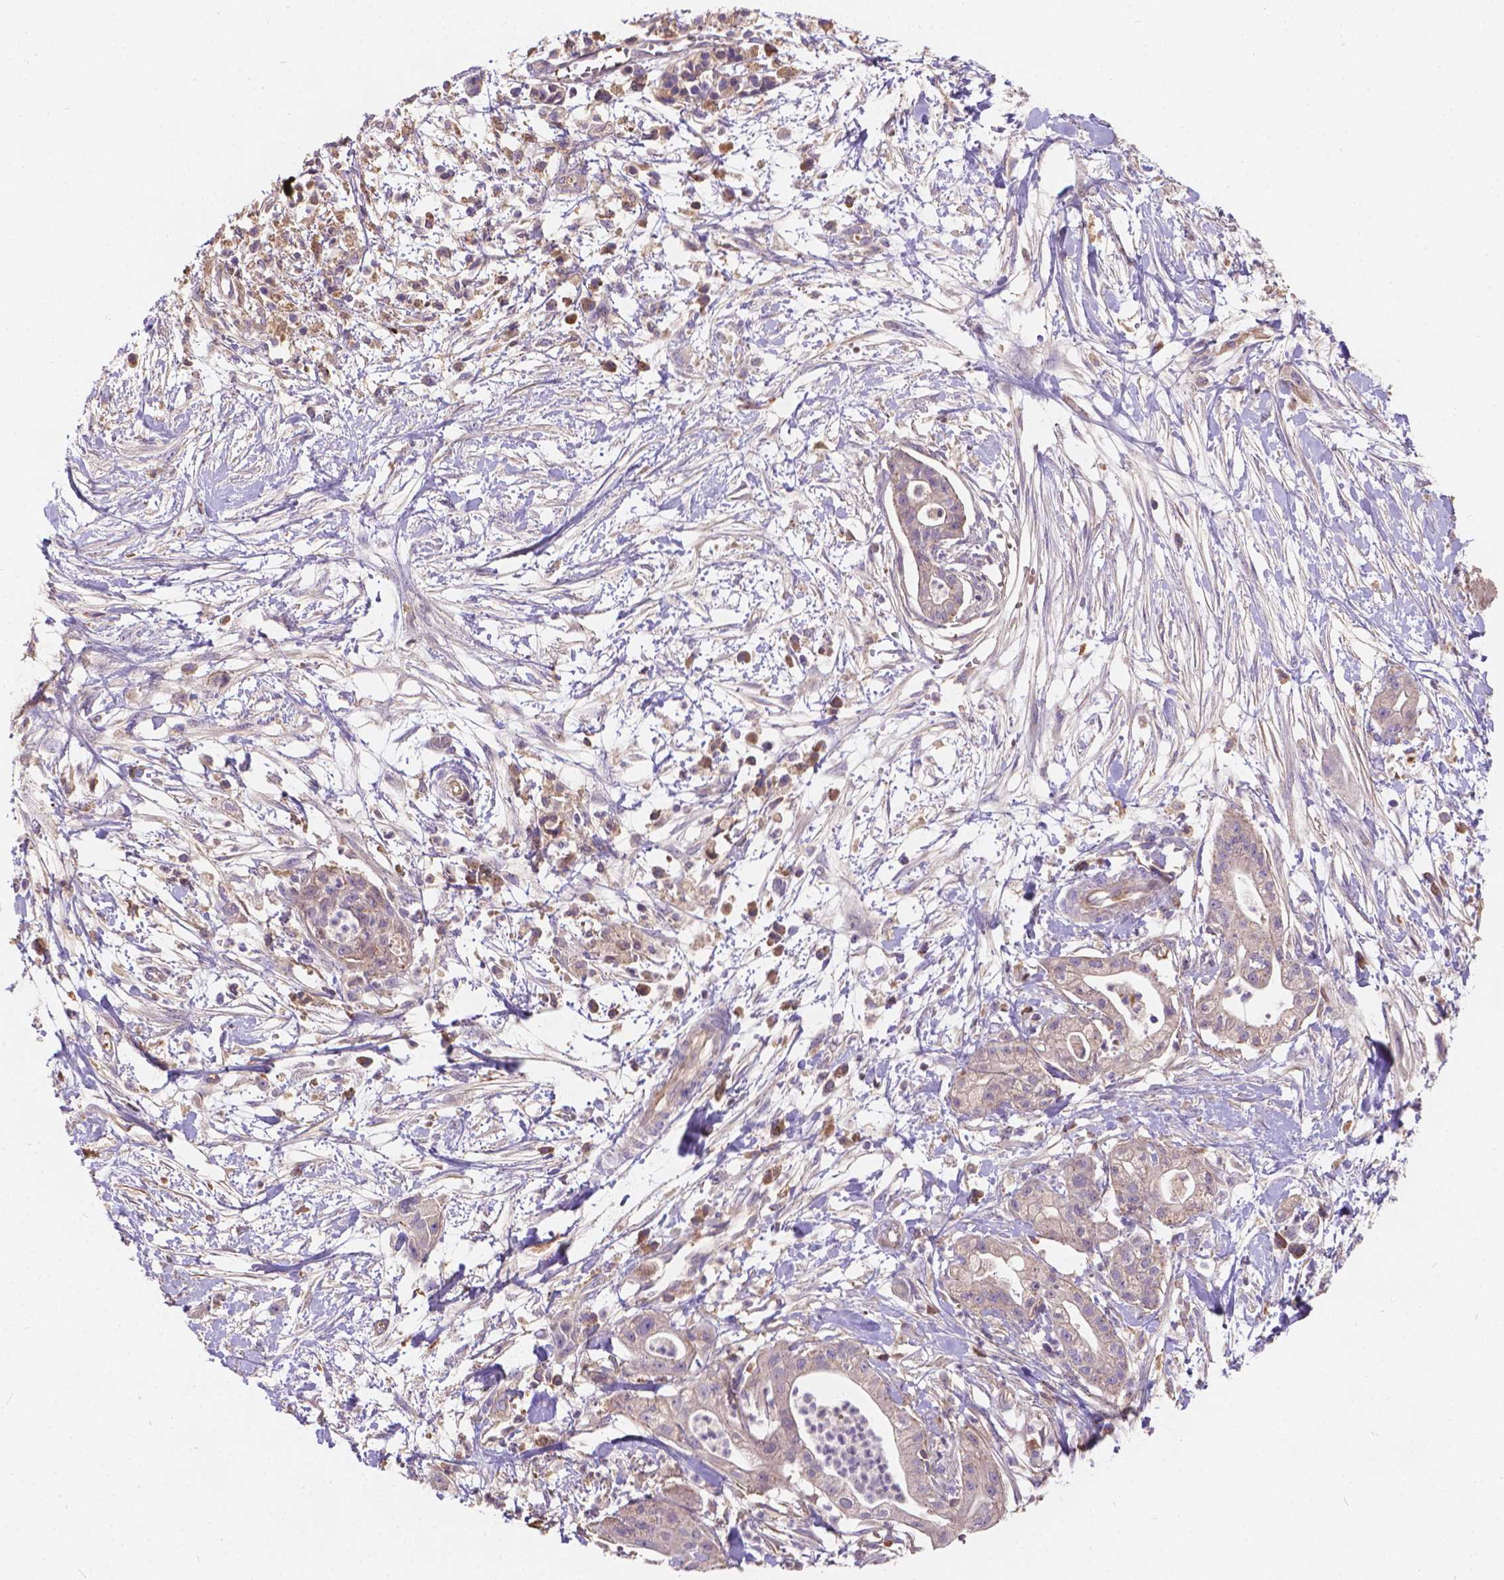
{"staining": {"intensity": "negative", "quantity": "none", "location": "none"}, "tissue": "pancreatic cancer", "cell_type": "Tumor cells", "image_type": "cancer", "snomed": [{"axis": "morphology", "description": "Normal tissue, NOS"}, {"axis": "morphology", "description": "Adenocarcinoma, NOS"}, {"axis": "topography", "description": "Lymph node"}, {"axis": "topography", "description": "Pancreas"}], "caption": "An image of human pancreatic adenocarcinoma is negative for staining in tumor cells.", "gene": "CDK10", "patient": {"sex": "female", "age": 58}}